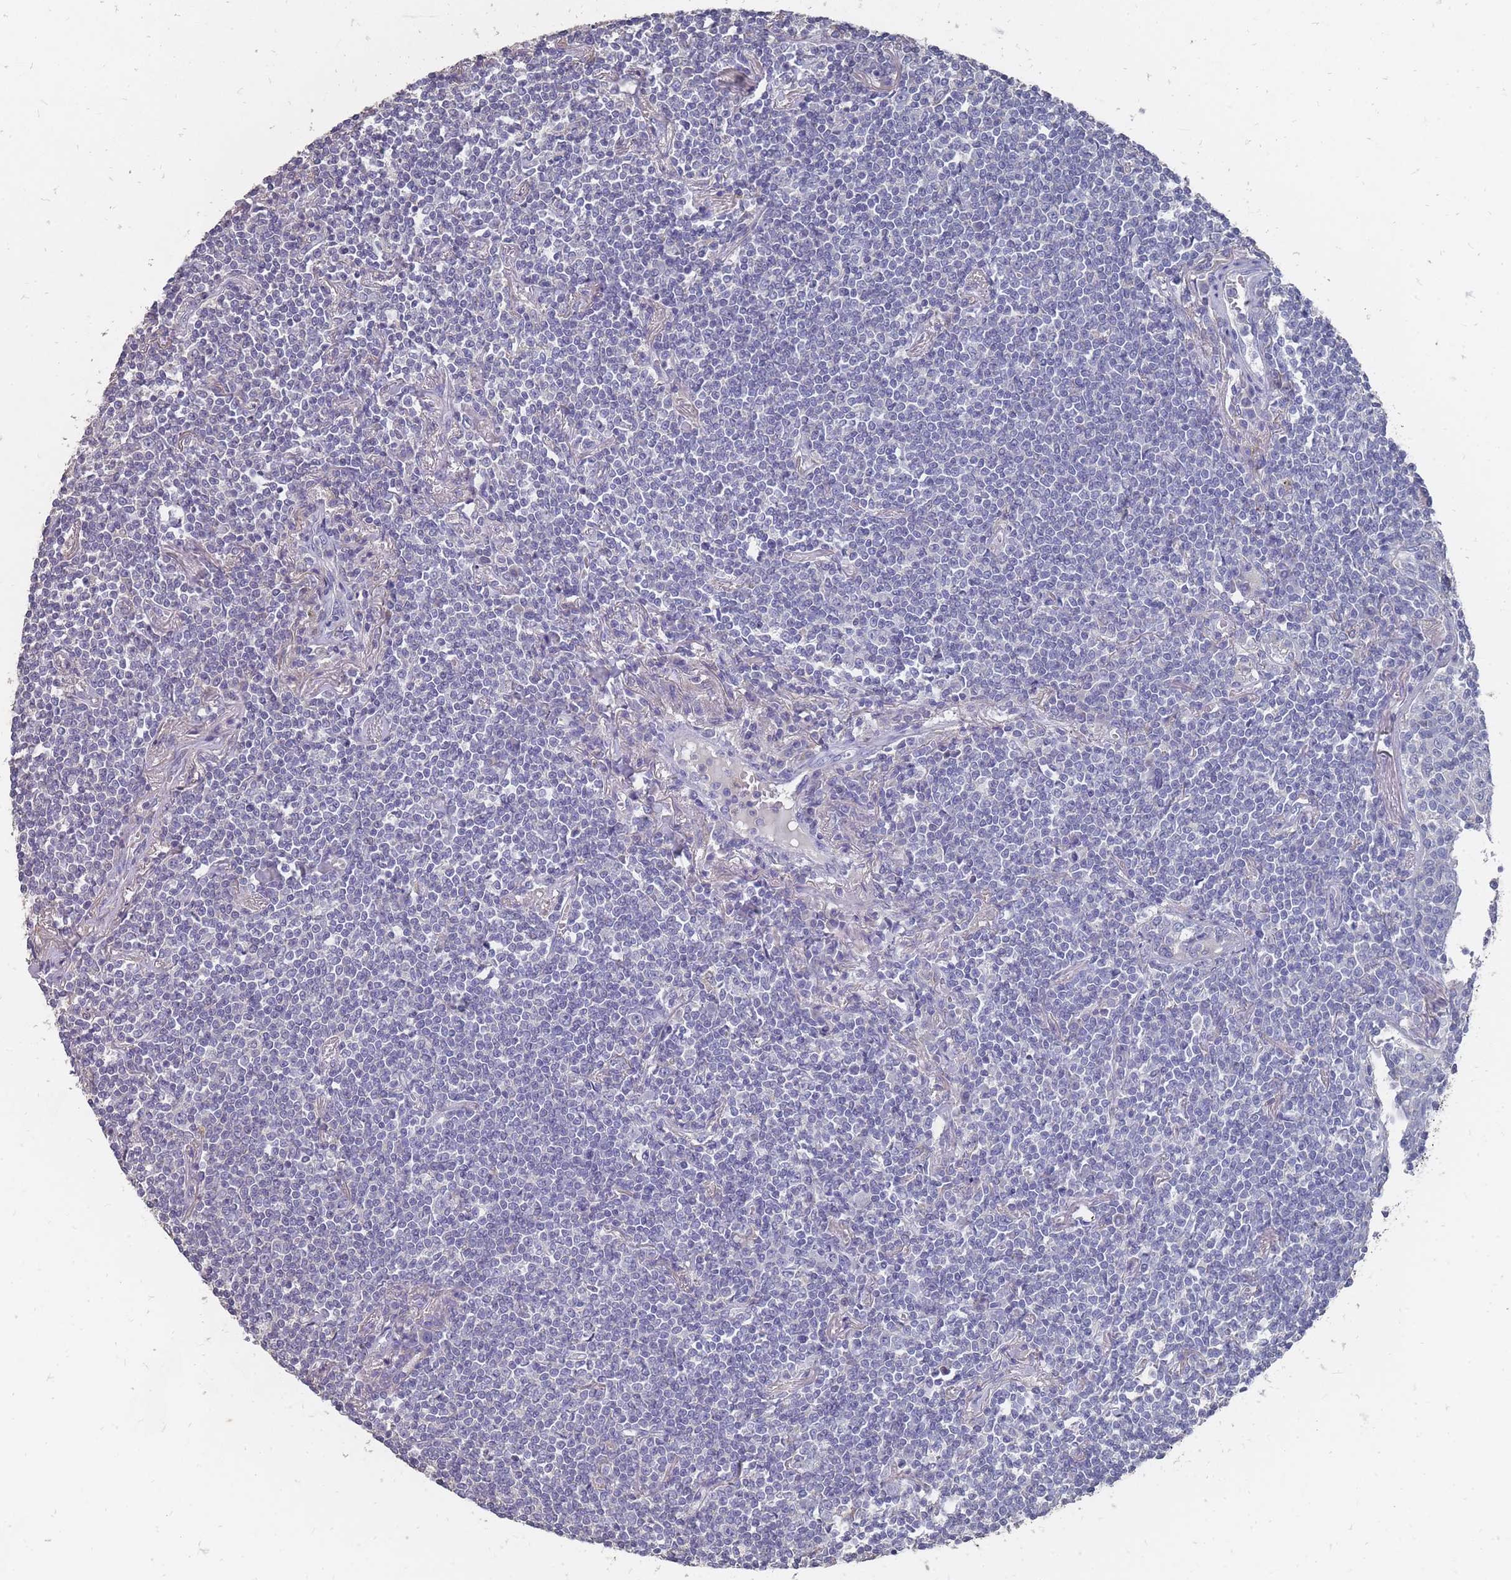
{"staining": {"intensity": "negative", "quantity": "none", "location": "none"}, "tissue": "lymphoma", "cell_type": "Tumor cells", "image_type": "cancer", "snomed": [{"axis": "morphology", "description": "Malignant lymphoma, non-Hodgkin's type, Low grade"}, {"axis": "topography", "description": "Lung"}], "caption": "Immunohistochemical staining of low-grade malignant lymphoma, non-Hodgkin's type exhibits no significant positivity in tumor cells.", "gene": "OTULINL", "patient": {"sex": "female", "age": 71}}